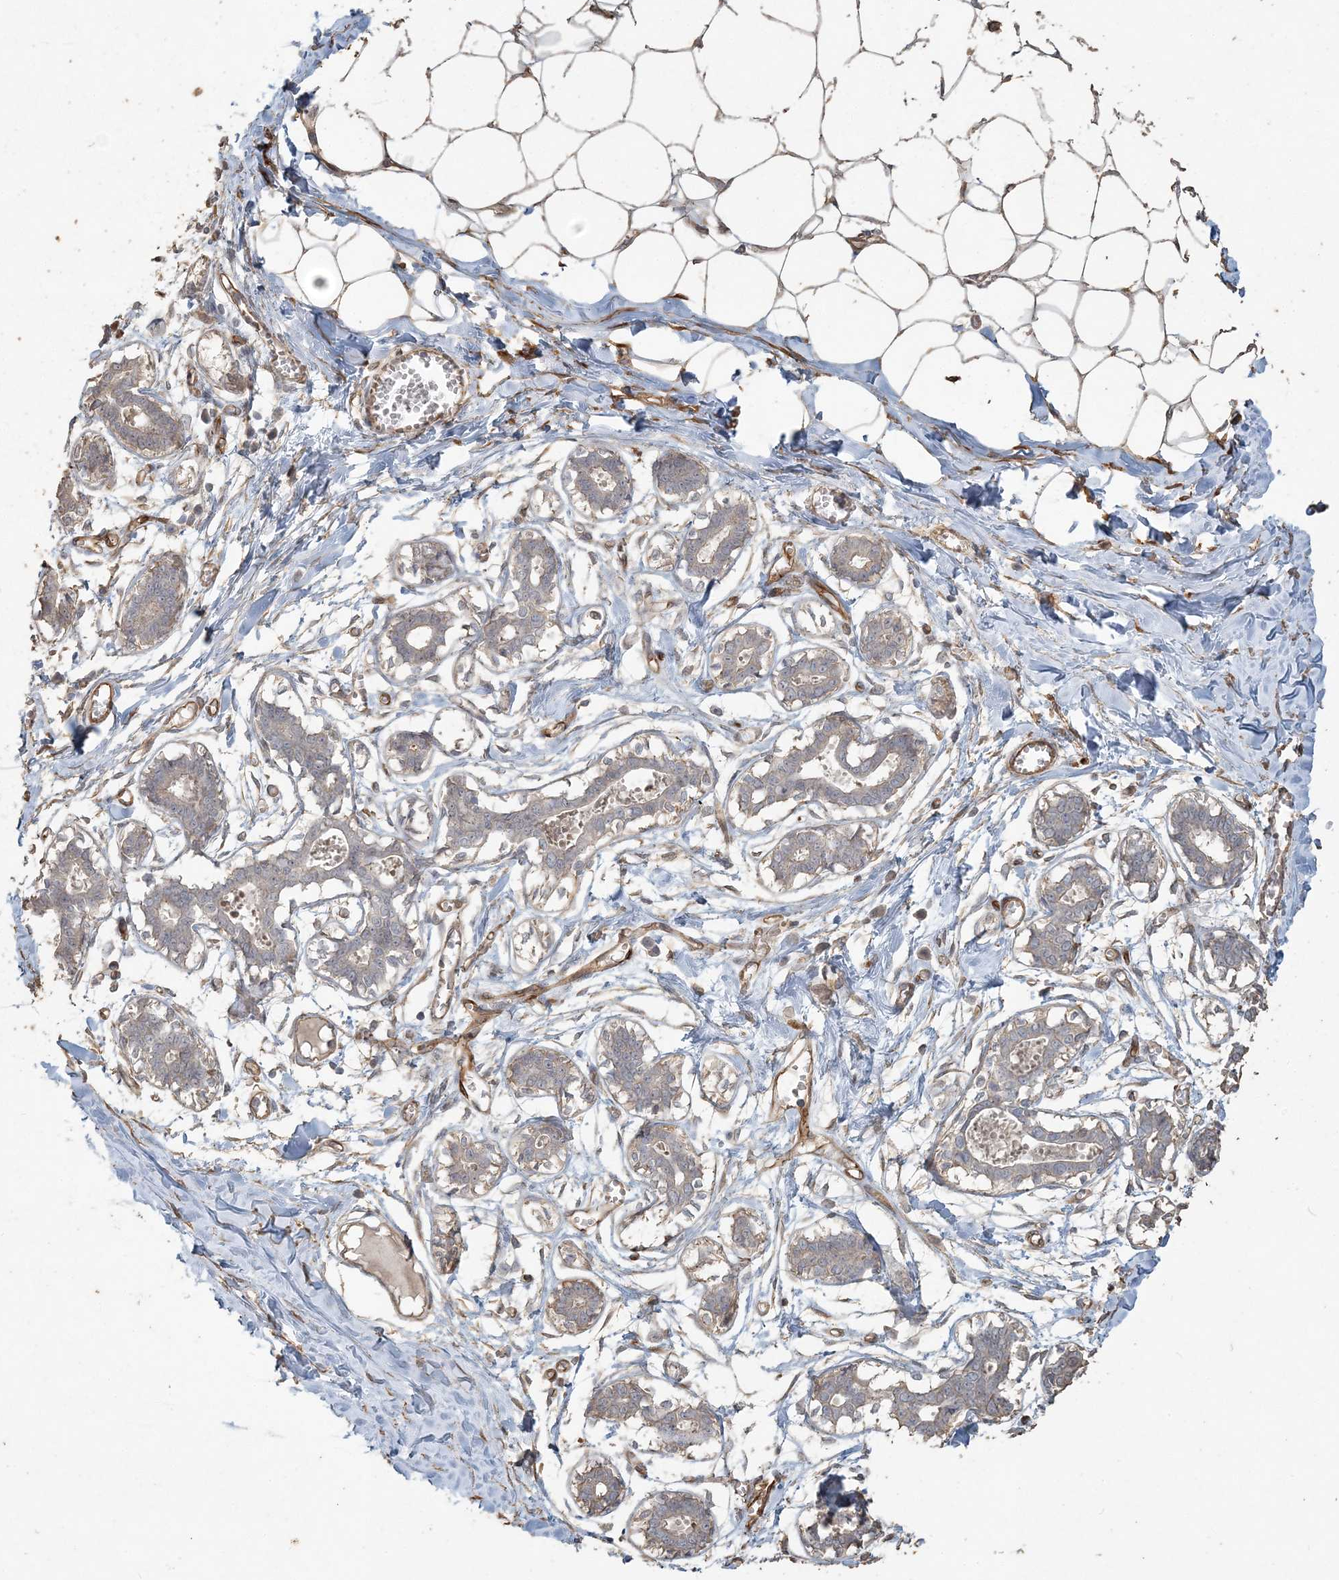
{"staining": {"intensity": "moderate", "quantity": ">75%", "location": "cytoplasmic/membranous"}, "tissue": "breast", "cell_type": "Adipocytes", "image_type": "normal", "snomed": [{"axis": "morphology", "description": "Normal tissue, NOS"}, {"axis": "topography", "description": "Breast"}], "caption": "A photomicrograph of breast stained for a protein reveals moderate cytoplasmic/membranous brown staining in adipocytes.", "gene": "RNF145", "patient": {"sex": "female", "age": 27}}